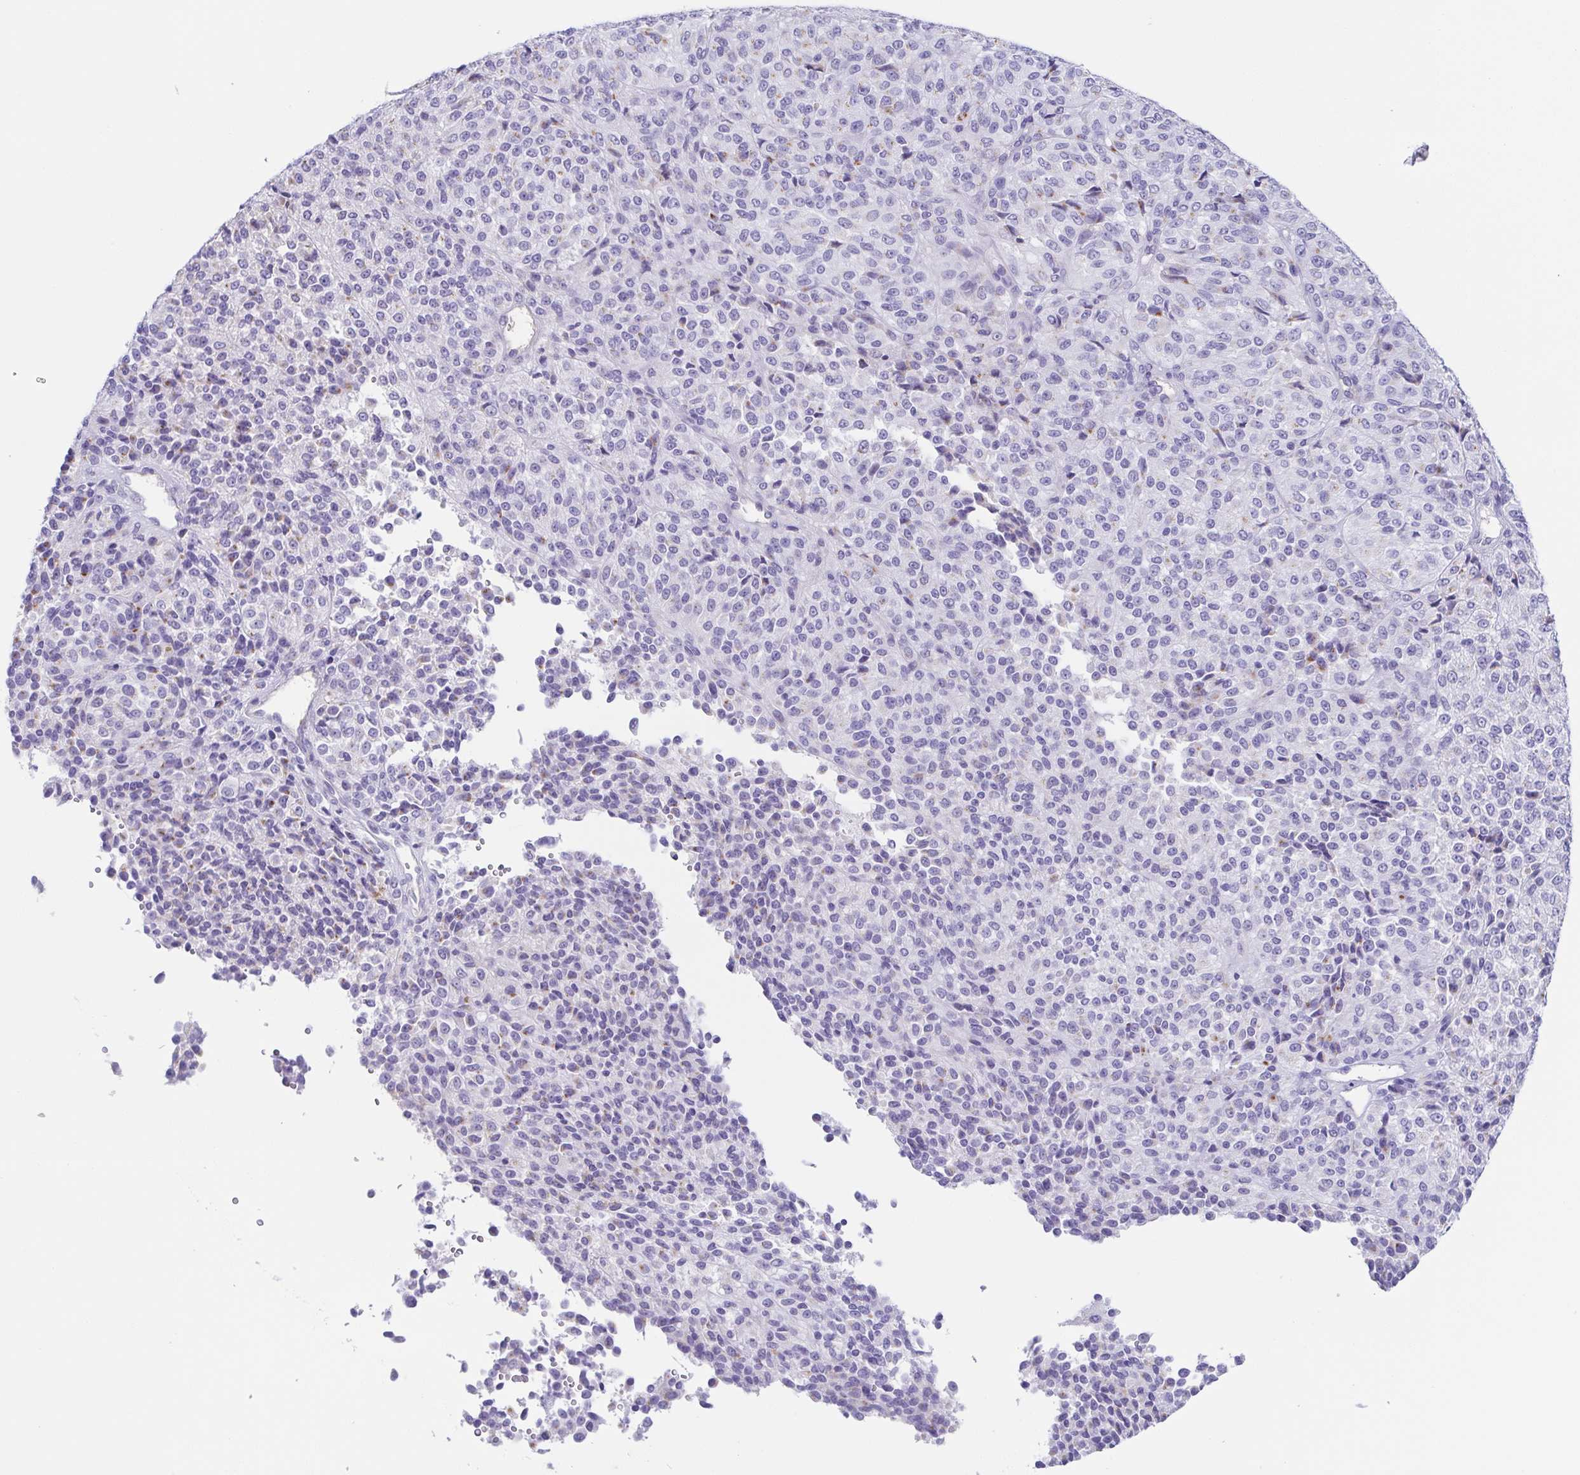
{"staining": {"intensity": "weak", "quantity": "<25%", "location": "cytoplasmic/membranous"}, "tissue": "melanoma", "cell_type": "Tumor cells", "image_type": "cancer", "snomed": [{"axis": "morphology", "description": "Malignant melanoma, Metastatic site"}, {"axis": "topography", "description": "Brain"}], "caption": "Malignant melanoma (metastatic site) was stained to show a protein in brown. There is no significant staining in tumor cells.", "gene": "LDLRAD1", "patient": {"sex": "female", "age": 56}}